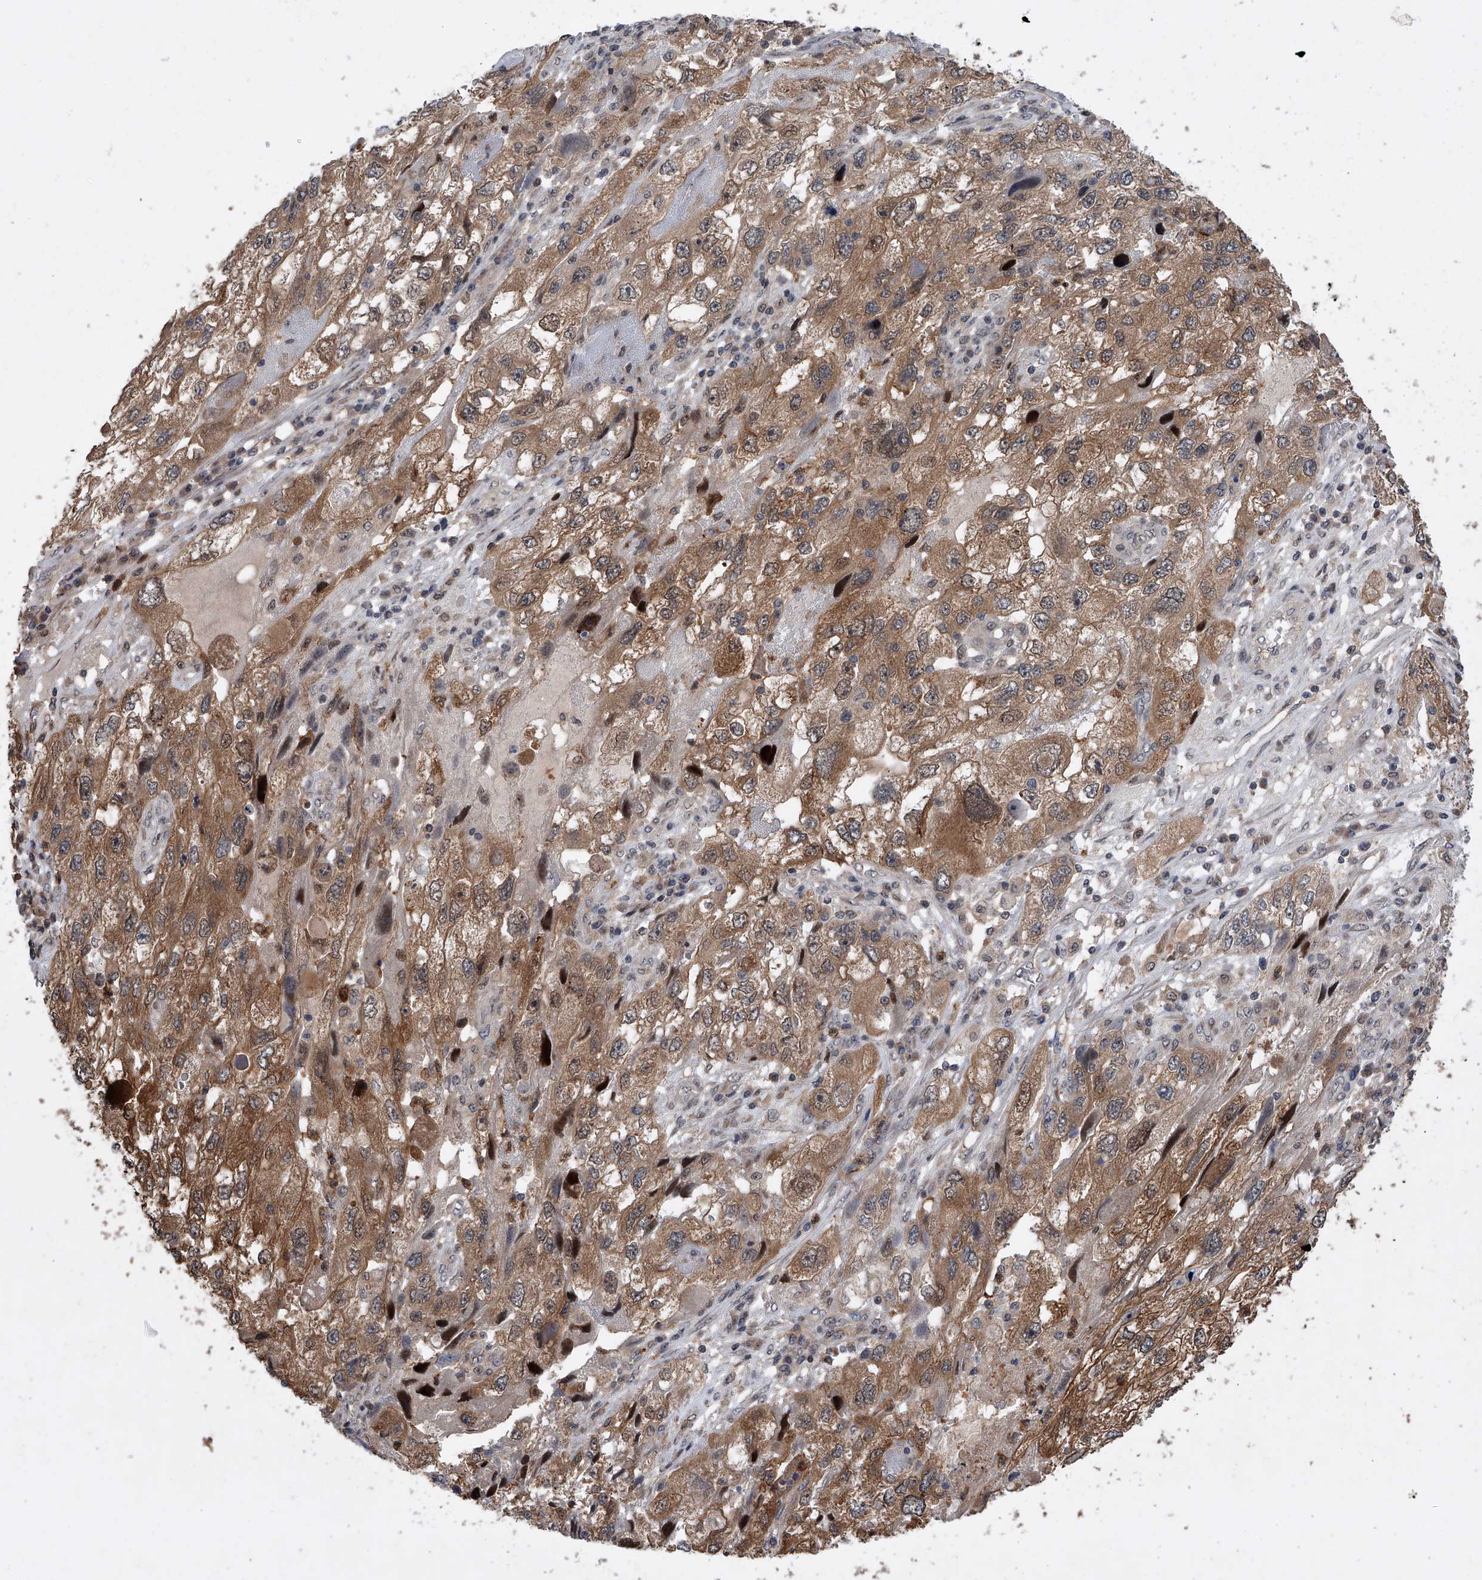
{"staining": {"intensity": "moderate", "quantity": ">75%", "location": "cytoplasmic/membranous"}, "tissue": "endometrial cancer", "cell_type": "Tumor cells", "image_type": "cancer", "snomed": [{"axis": "morphology", "description": "Adenocarcinoma, NOS"}, {"axis": "topography", "description": "Endometrium"}], "caption": "This micrograph shows immunohistochemistry (IHC) staining of human adenocarcinoma (endometrial), with medium moderate cytoplasmic/membranous positivity in approximately >75% of tumor cells.", "gene": "BHLHE23", "patient": {"sex": "female", "age": 49}}